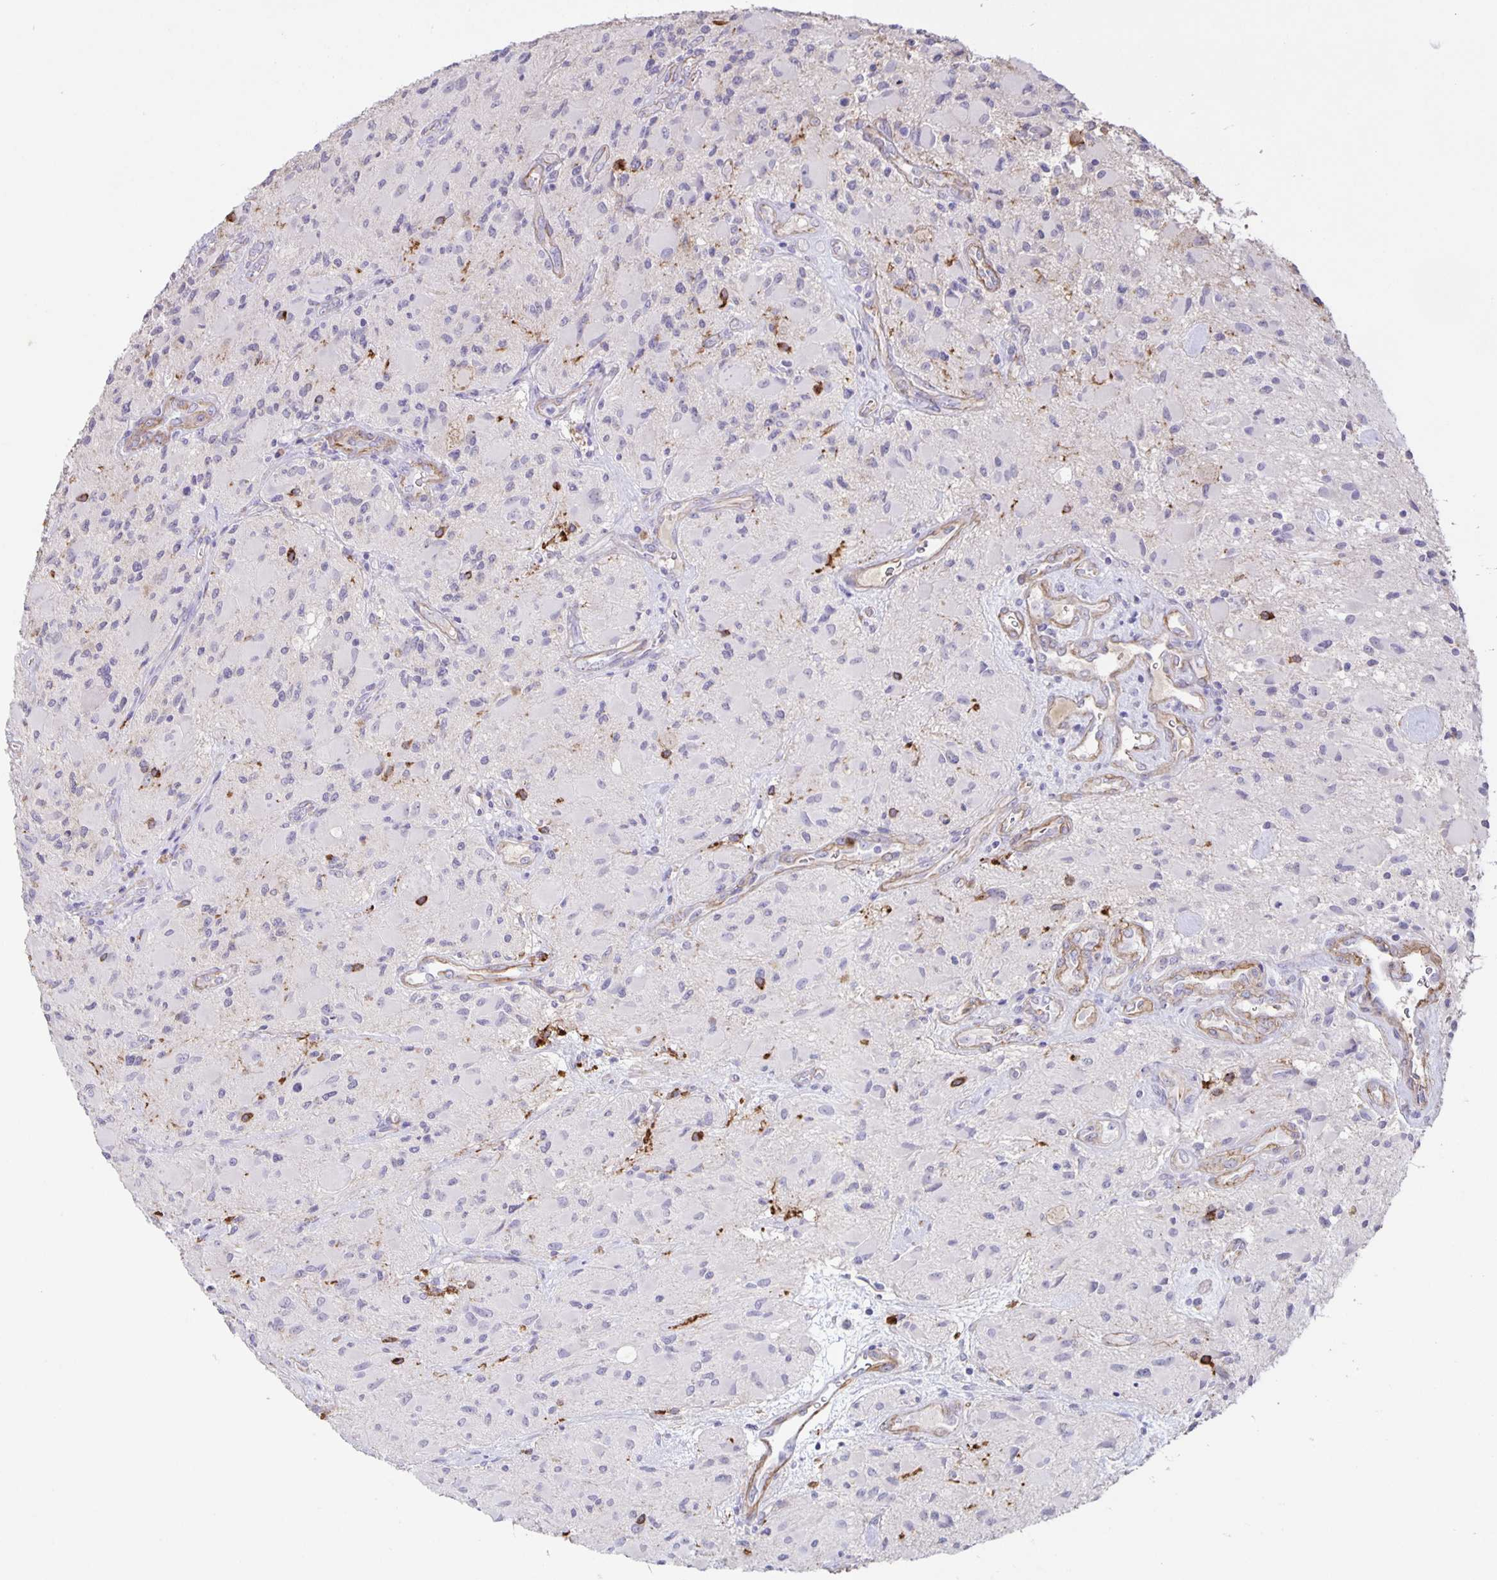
{"staining": {"intensity": "negative", "quantity": "none", "location": "none"}, "tissue": "glioma", "cell_type": "Tumor cells", "image_type": "cancer", "snomed": [{"axis": "morphology", "description": "Glioma, malignant, High grade"}, {"axis": "topography", "description": "Brain"}], "caption": "Tumor cells are negative for protein expression in human high-grade glioma (malignant).", "gene": "SRCIN1", "patient": {"sex": "female", "age": 65}}